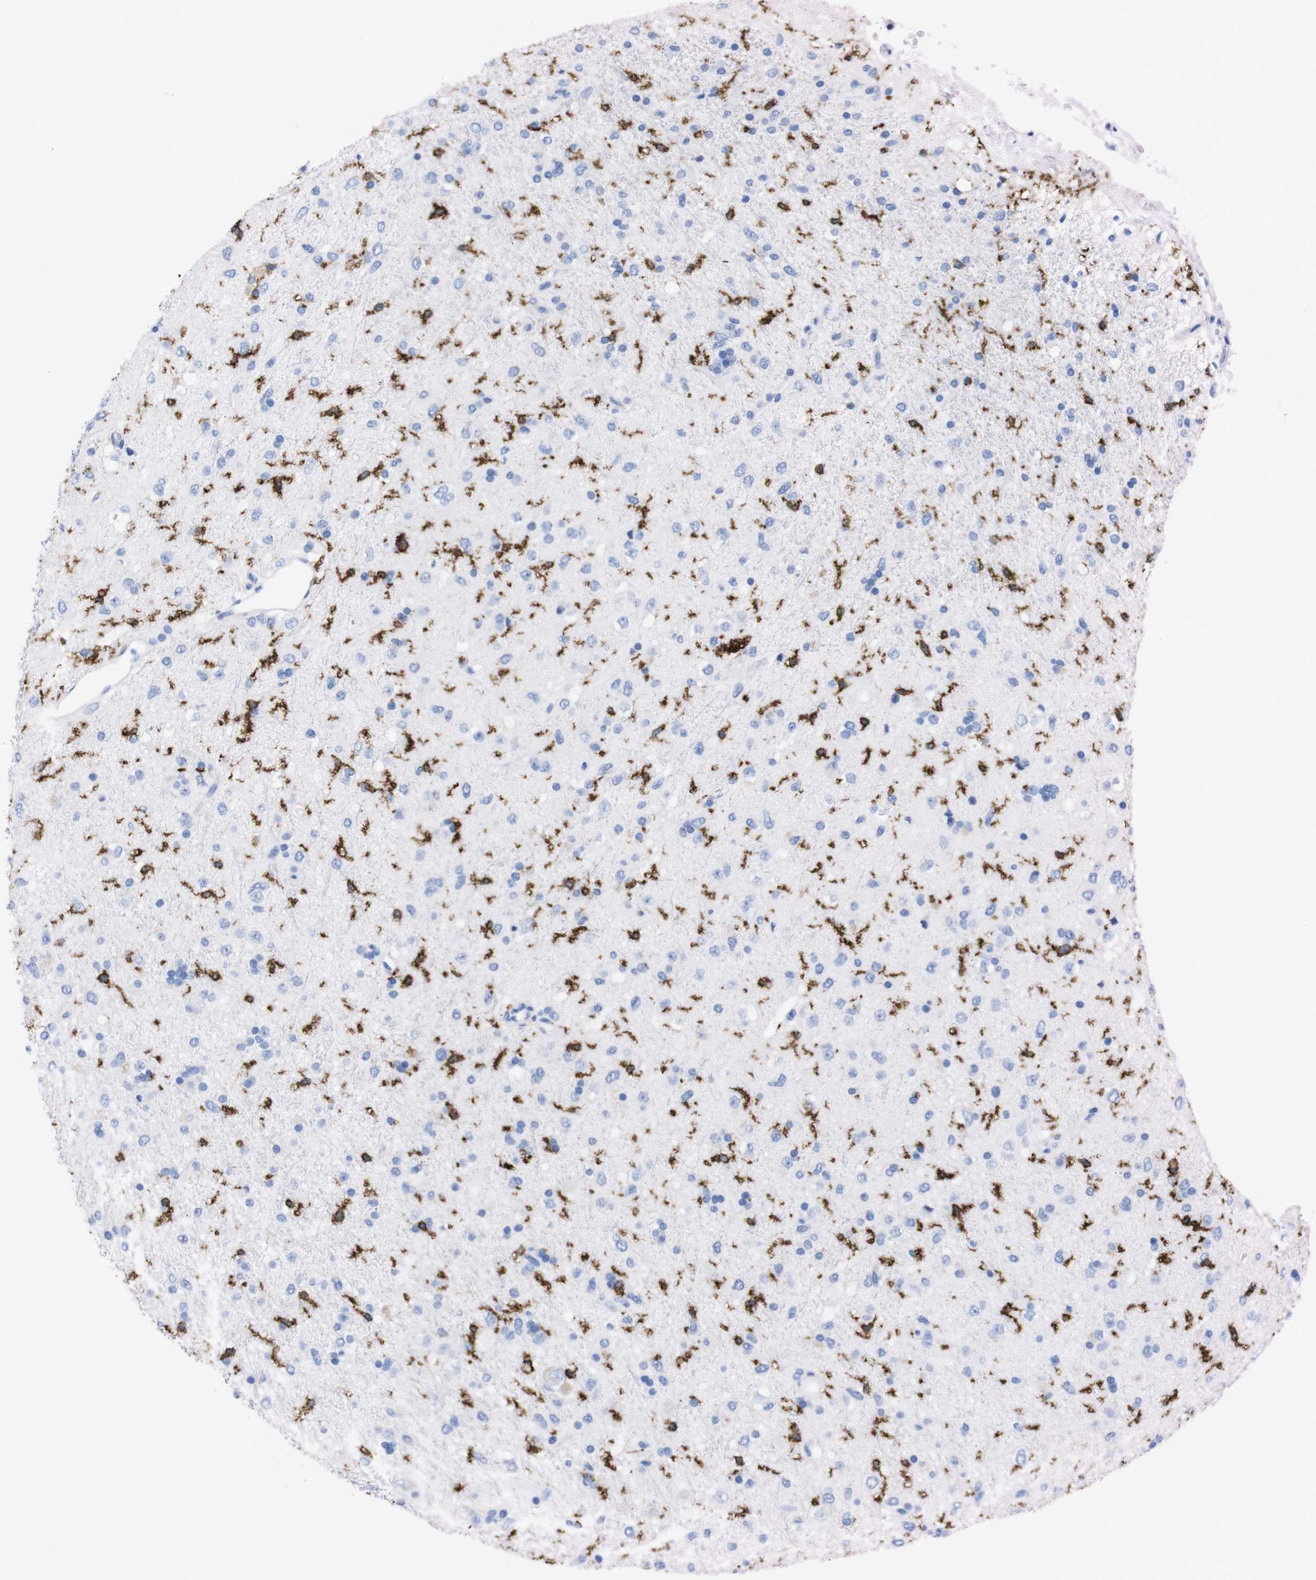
{"staining": {"intensity": "negative", "quantity": "none", "location": "none"}, "tissue": "glioma", "cell_type": "Tumor cells", "image_type": "cancer", "snomed": [{"axis": "morphology", "description": "Glioma, malignant, Low grade"}, {"axis": "topography", "description": "Brain"}], "caption": "Low-grade glioma (malignant) stained for a protein using IHC demonstrates no positivity tumor cells.", "gene": "P2RY12", "patient": {"sex": "male", "age": 77}}